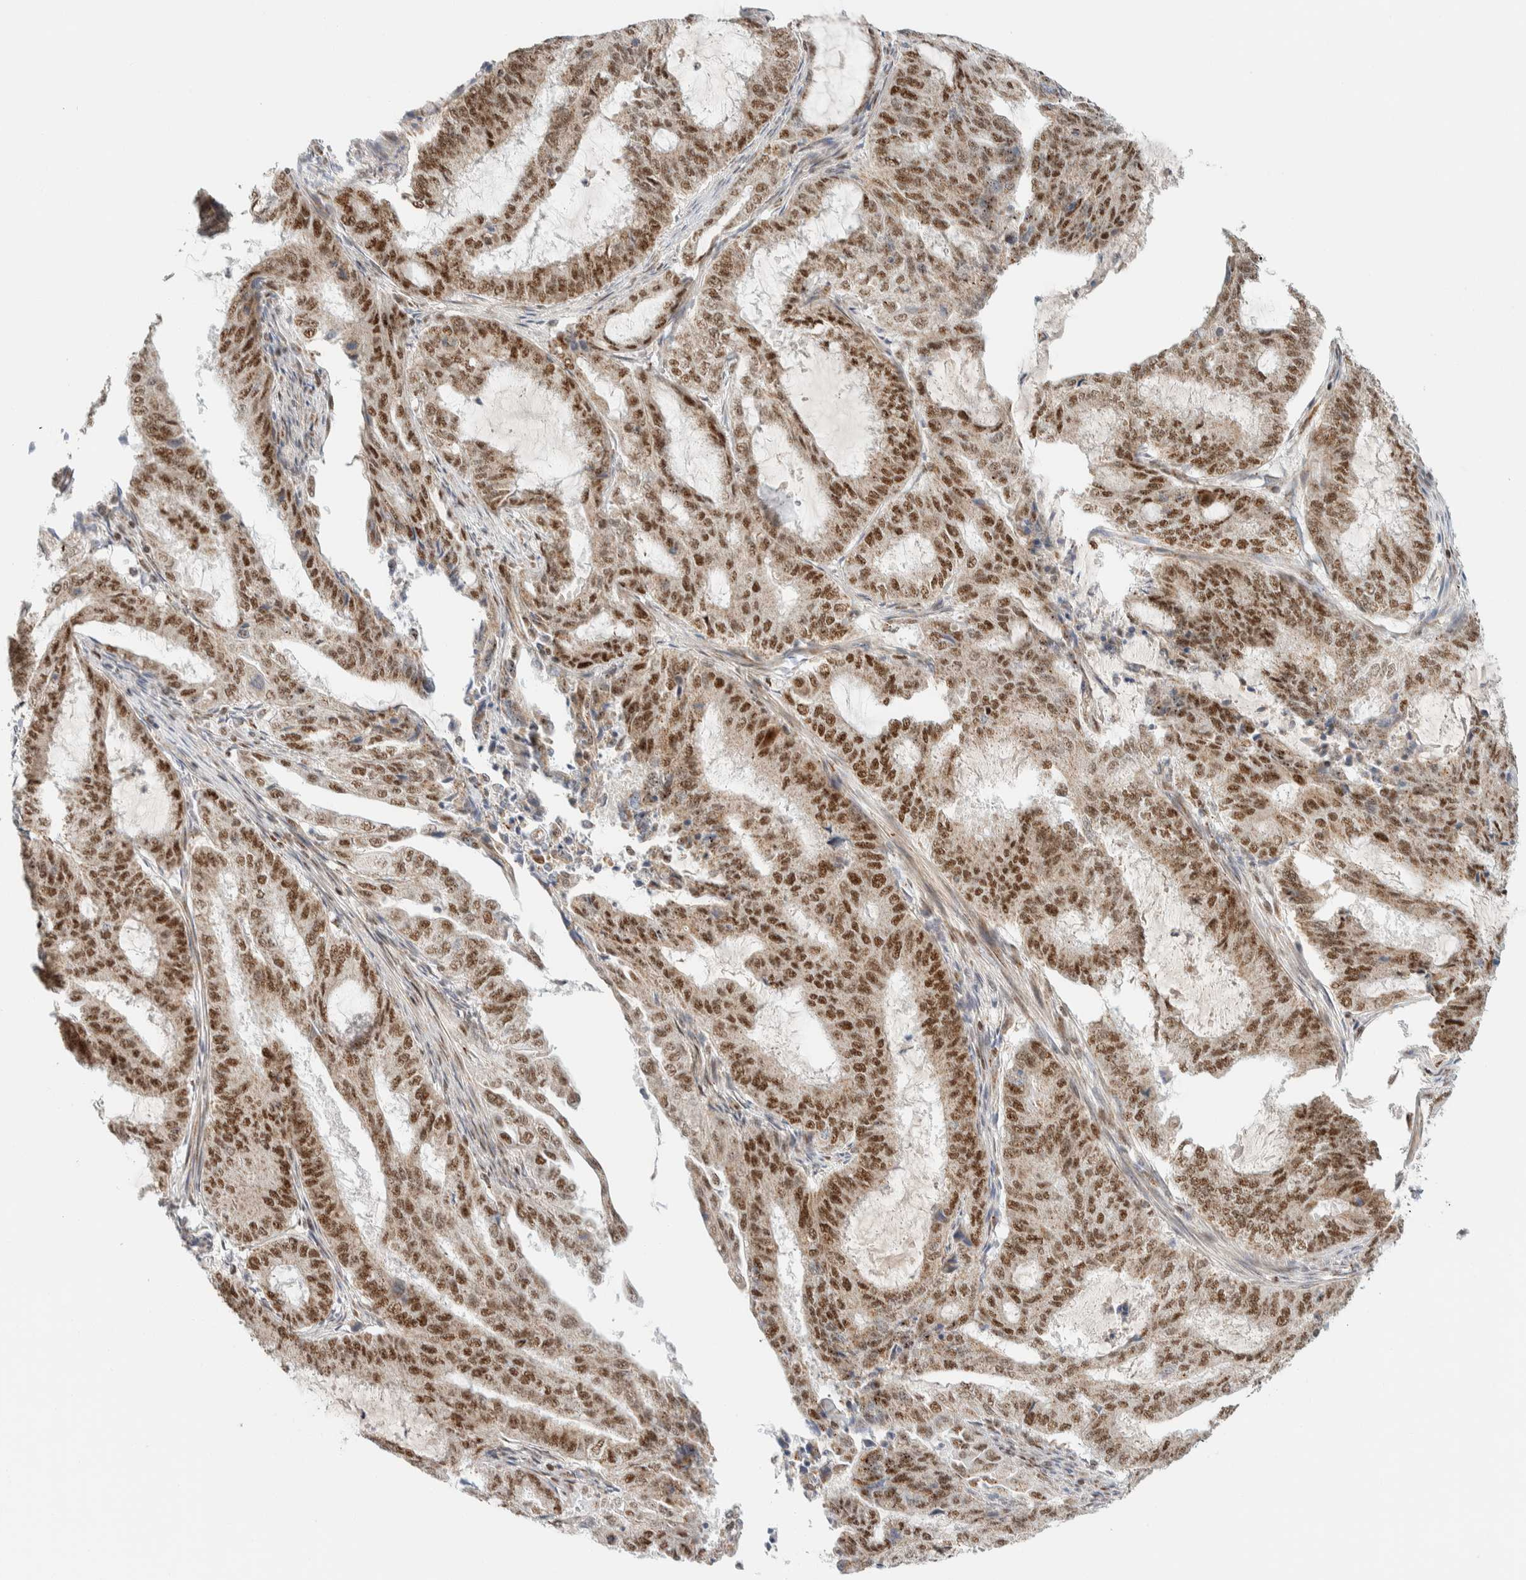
{"staining": {"intensity": "strong", "quantity": ">75%", "location": "nuclear"}, "tissue": "endometrial cancer", "cell_type": "Tumor cells", "image_type": "cancer", "snomed": [{"axis": "morphology", "description": "Adenocarcinoma, NOS"}, {"axis": "topography", "description": "Endometrium"}], "caption": "Immunohistochemistry (IHC) image of human endometrial adenocarcinoma stained for a protein (brown), which demonstrates high levels of strong nuclear positivity in about >75% of tumor cells.", "gene": "TSPAN32", "patient": {"sex": "female", "age": 51}}